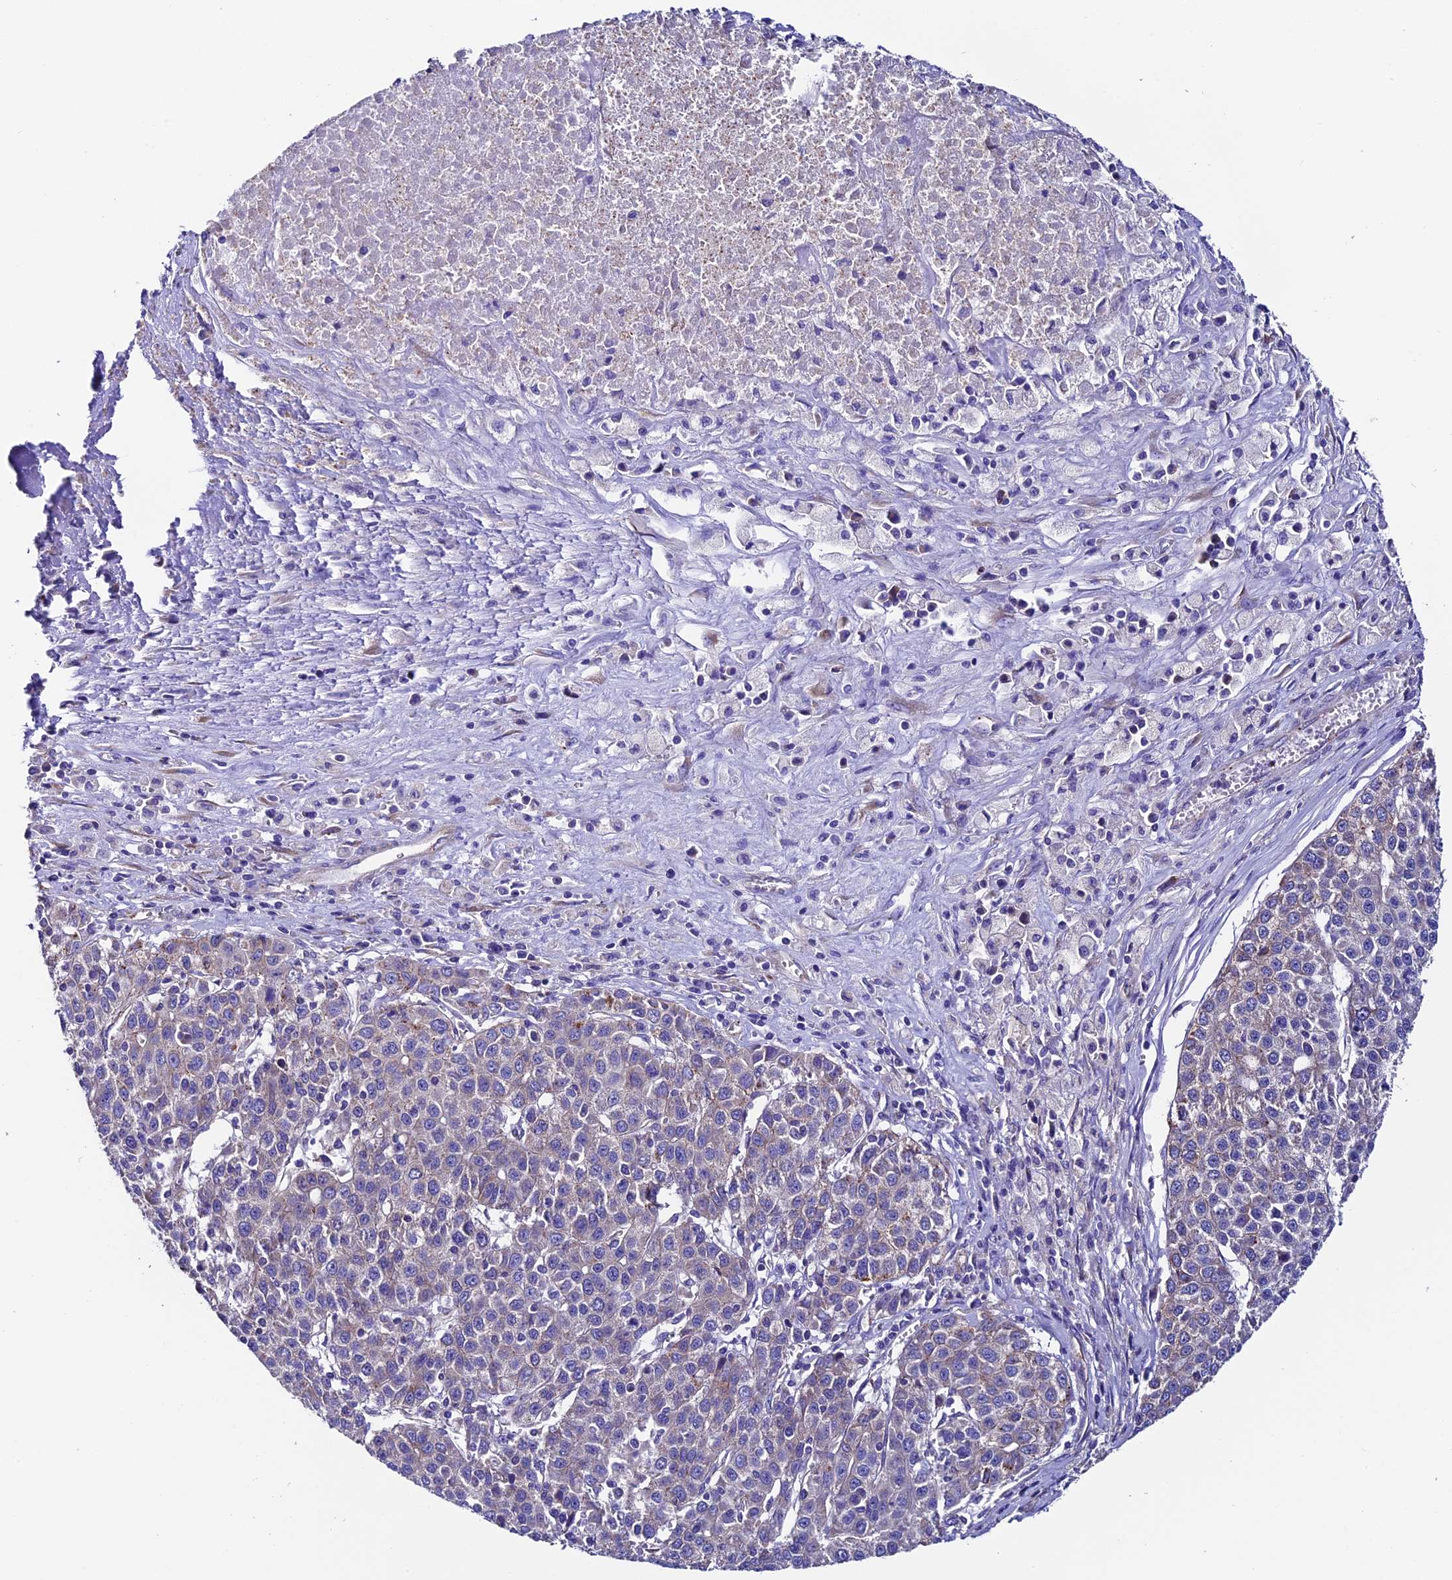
{"staining": {"intensity": "weak", "quantity": "<25%", "location": "cytoplasmic/membranous"}, "tissue": "liver cancer", "cell_type": "Tumor cells", "image_type": "cancer", "snomed": [{"axis": "morphology", "description": "Carcinoma, Hepatocellular, NOS"}, {"axis": "topography", "description": "Liver"}], "caption": "DAB immunohistochemical staining of liver cancer demonstrates no significant staining in tumor cells.", "gene": "COMTD1", "patient": {"sex": "female", "age": 53}}